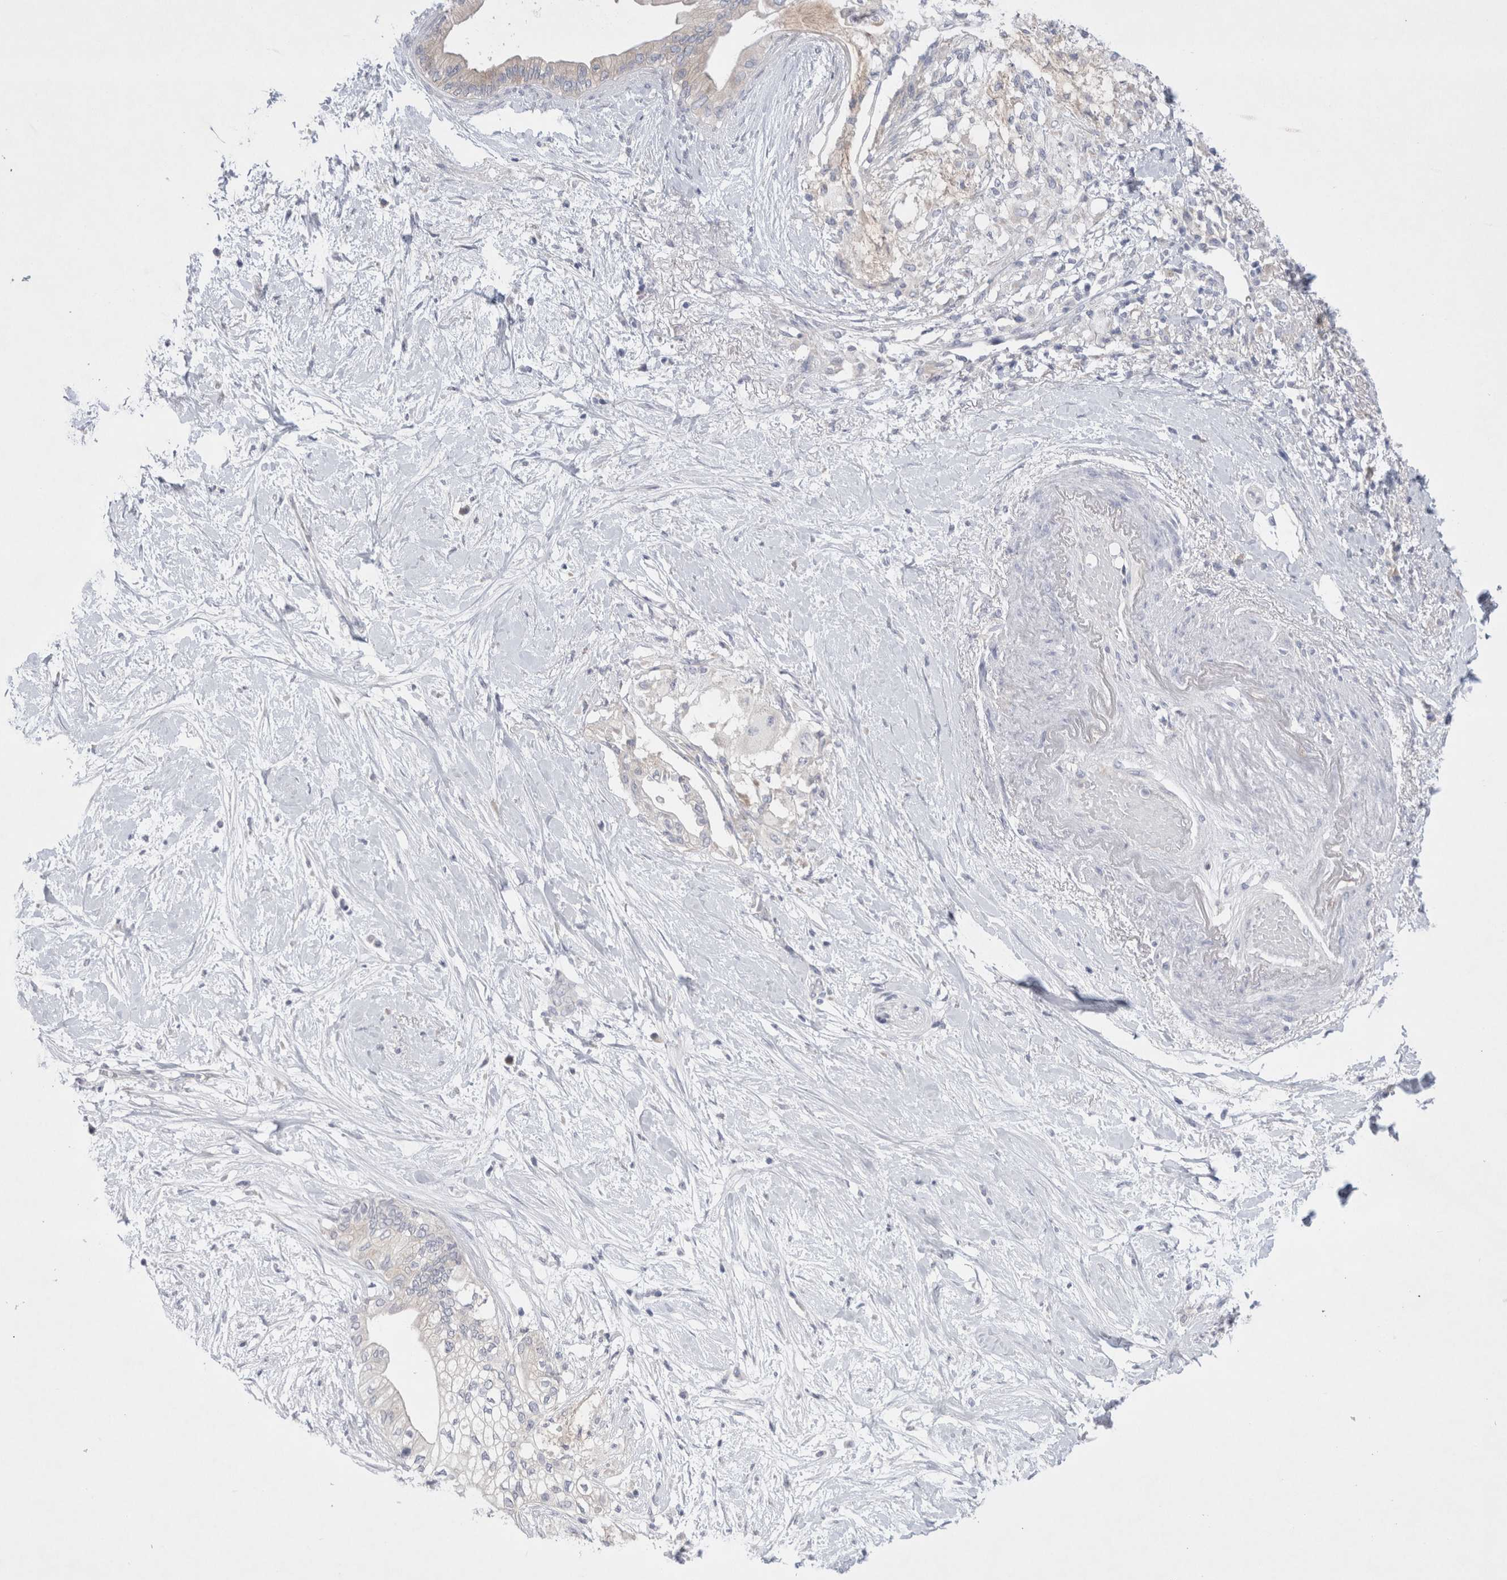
{"staining": {"intensity": "weak", "quantity": "<25%", "location": "cytoplasmic/membranous"}, "tissue": "pancreatic cancer", "cell_type": "Tumor cells", "image_type": "cancer", "snomed": [{"axis": "morphology", "description": "Normal tissue, NOS"}, {"axis": "morphology", "description": "Adenocarcinoma, NOS"}, {"axis": "topography", "description": "Pancreas"}, {"axis": "topography", "description": "Duodenum"}], "caption": "Immunohistochemistry image of adenocarcinoma (pancreatic) stained for a protein (brown), which displays no staining in tumor cells. (Stains: DAB (3,3'-diaminobenzidine) immunohistochemistry (IHC) with hematoxylin counter stain, Microscopy: brightfield microscopy at high magnification).", "gene": "RBM12B", "patient": {"sex": "female", "age": 60}}